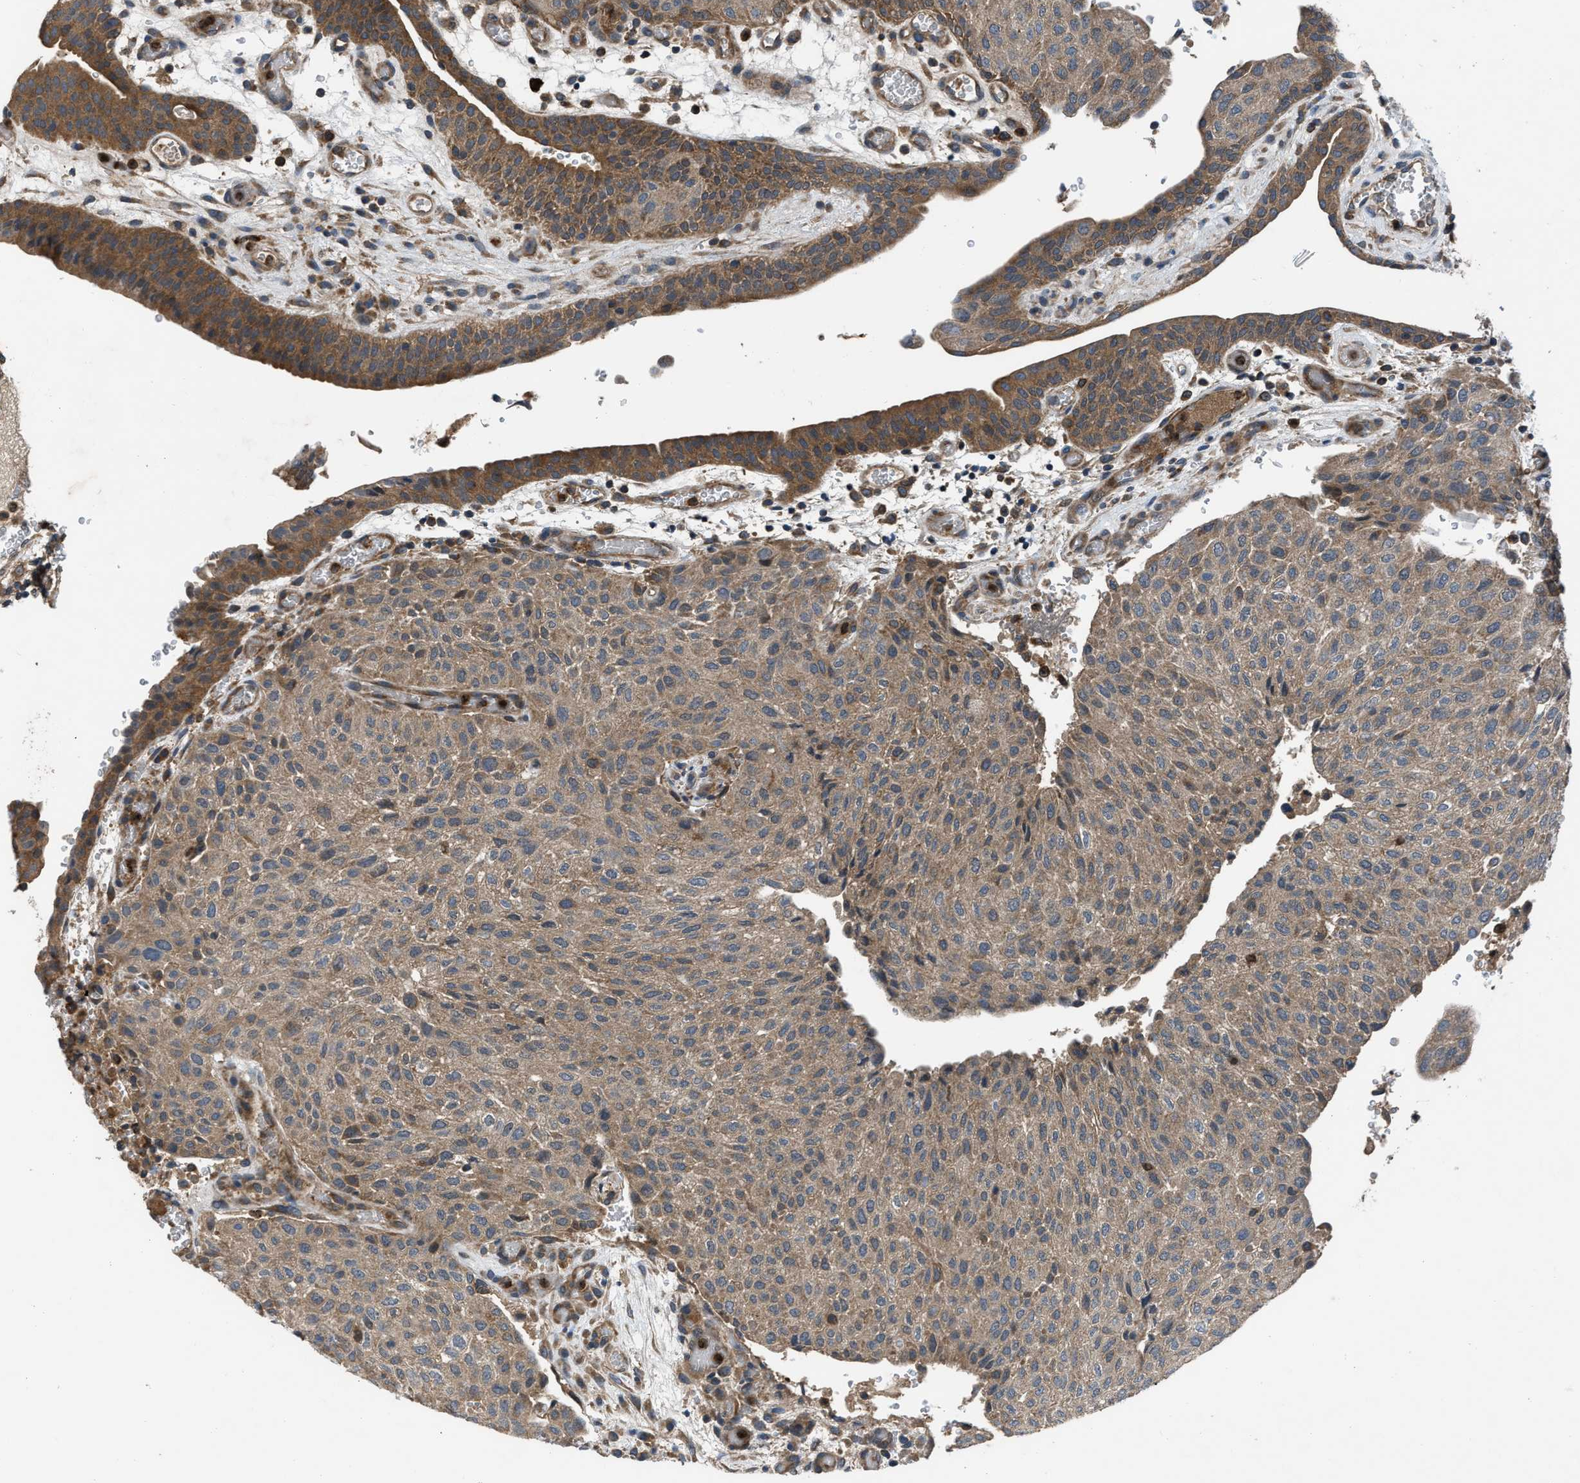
{"staining": {"intensity": "moderate", "quantity": ">75%", "location": "cytoplasmic/membranous"}, "tissue": "urothelial cancer", "cell_type": "Tumor cells", "image_type": "cancer", "snomed": [{"axis": "morphology", "description": "Urothelial carcinoma, Low grade"}, {"axis": "morphology", "description": "Urothelial carcinoma, High grade"}, {"axis": "topography", "description": "Urinary bladder"}], "caption": "Protein positivity by immunohistochemistry (IHC) reveals moderate cytoplasmic/membranous positivity in about >75% of tumor cells in low-grade urothelial carcinoma.", "gene": "USP25", "patient": {"sex": "male", "age": 35}}